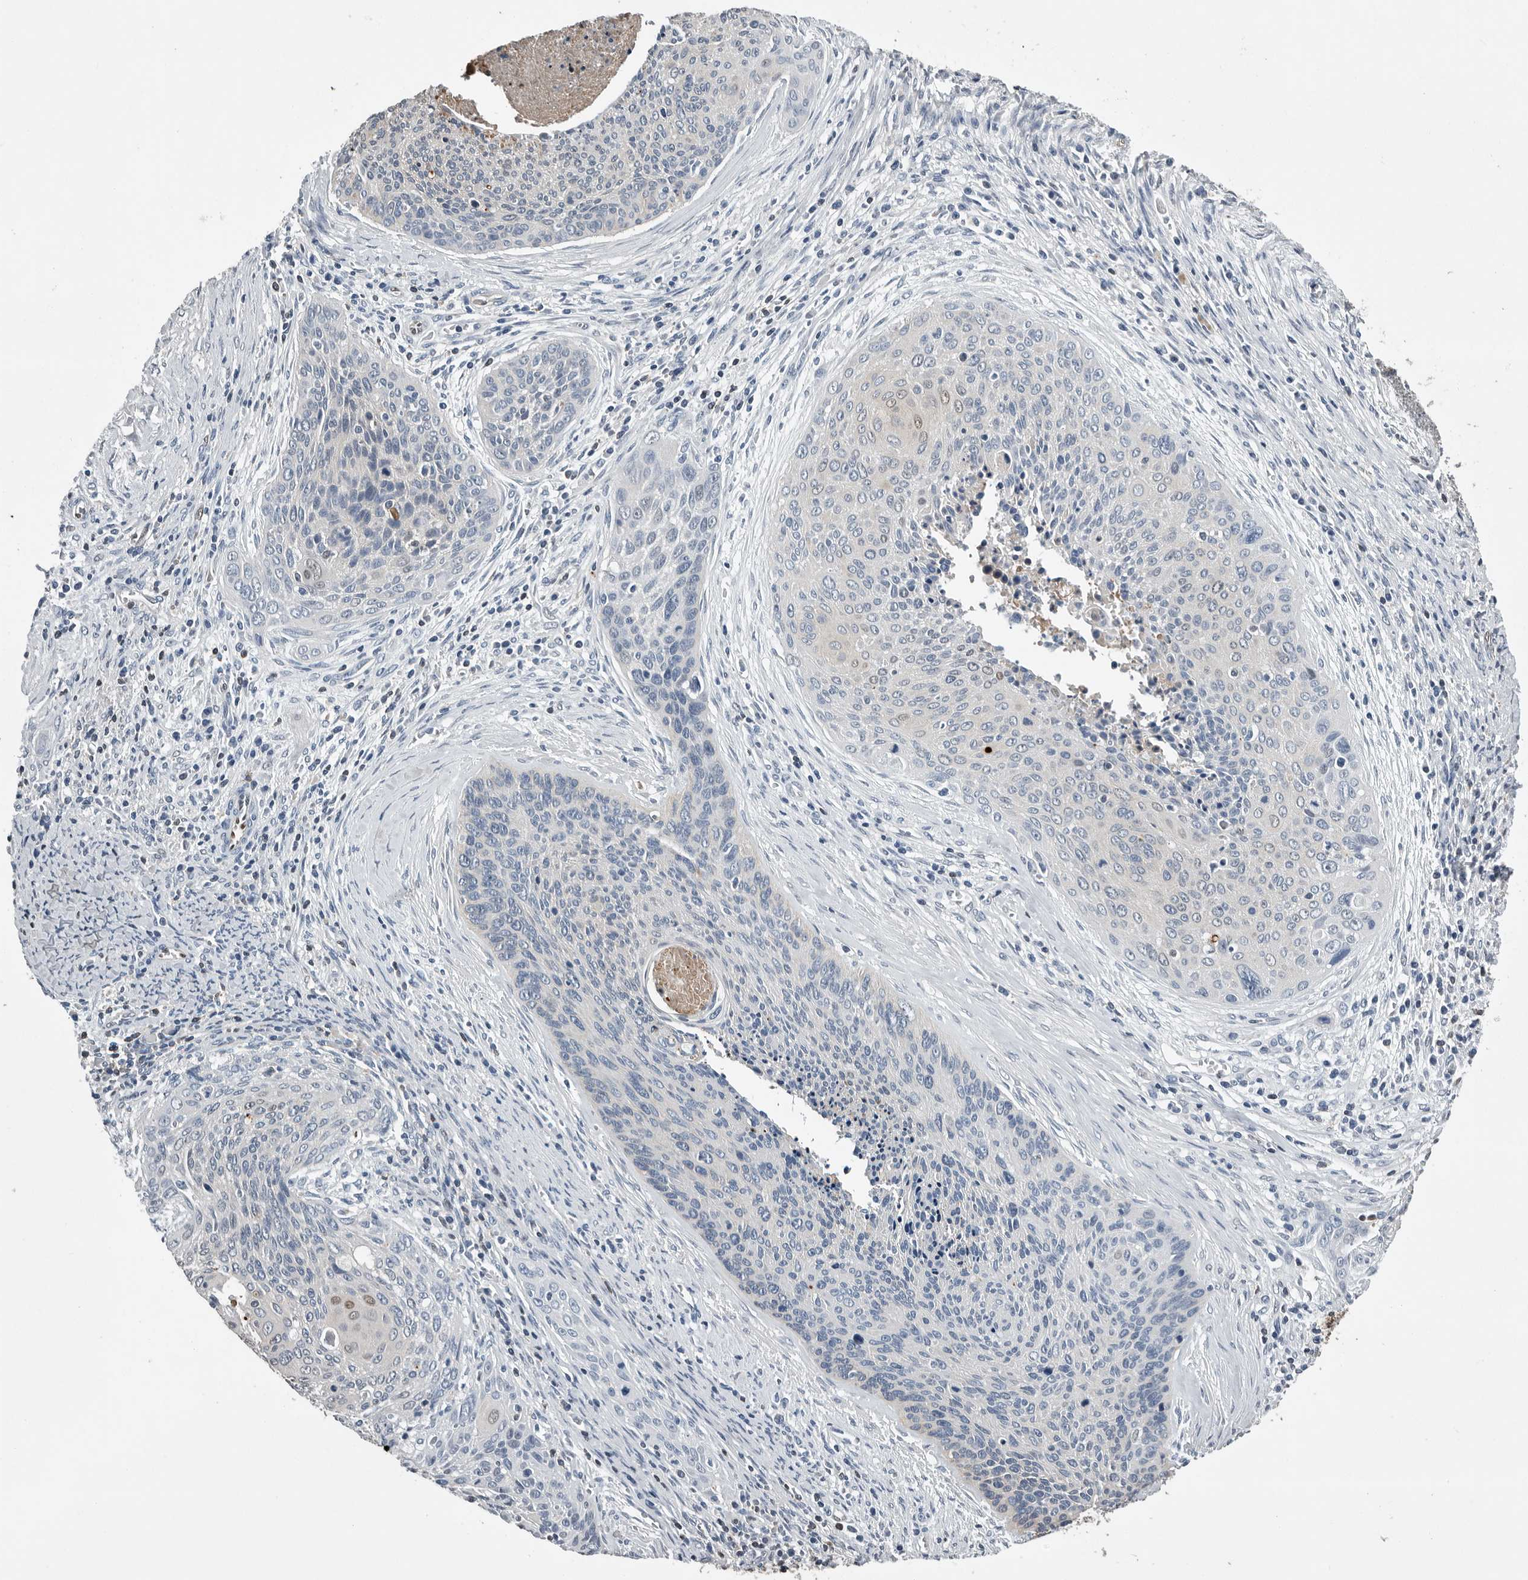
{"staining": {"intensity": "moderate", "quantity": "25%-75%", "location": "cytoplasmic/membranous"}, "tissue": "cervical cancer", "cell_type": "Tumor cells", "image_type": "cancer", "snomed": [{"axis": "morphology", "description": "Squamous cell carcinoma, NOS"}, {"axis": "topography", "description": "Cervix"}], "caption": "High-magnification brightfield microscopy of squamous cell carcinoma (cervical) stained with DAB (brown) and counterstained with hematoxylin (blue). tumor cells exhibit moderate cytoplasmic/membranous expression is seen in approximately25%-75% of cells.", "gene": "PDCD4", "patient": {"sex": "female", "age": 55}}